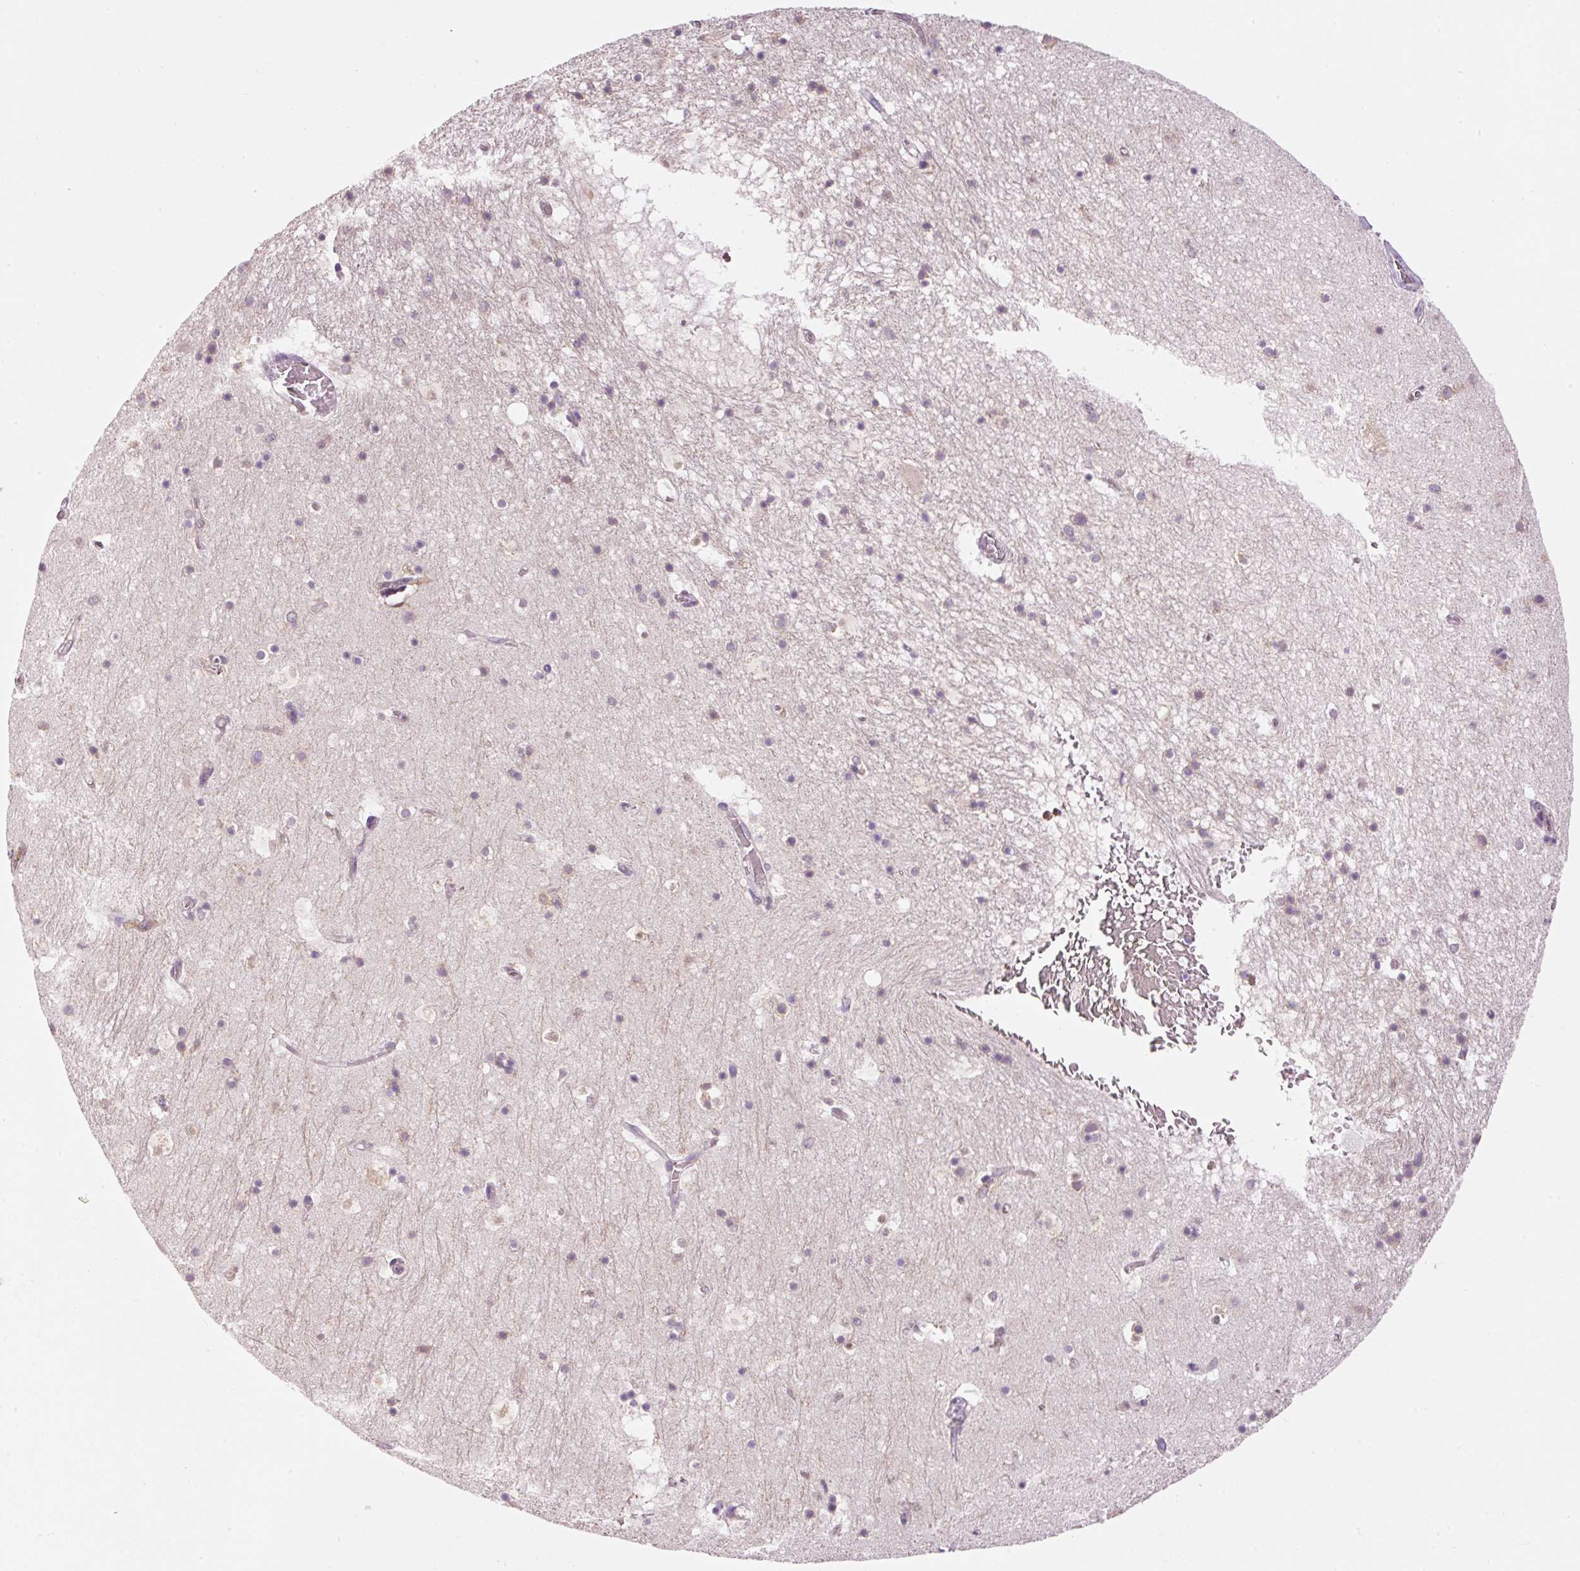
{"staining": {"intensity": "negative", "quantity": "none", "location": "none"}, "tissue": "hippocampus", "cell_type": "Glial cells", "image_type": "normal", "snomed": [{"axis": "morphology", "description": "Normal tissue, NOS"}, {"axis": "topography", "description": "Hippocampus"}], "caption": "Normal hippocampus was stained to show a protein in brown. There is no significant positivity in glial cells. (Brightfield microscopy of DAB (3,3'-diaminobenzidine) immunohistochemistry (IHC) at high magnification).", "gene": "PNPLA5", "patient": {"sex": "female", "age": 52}}